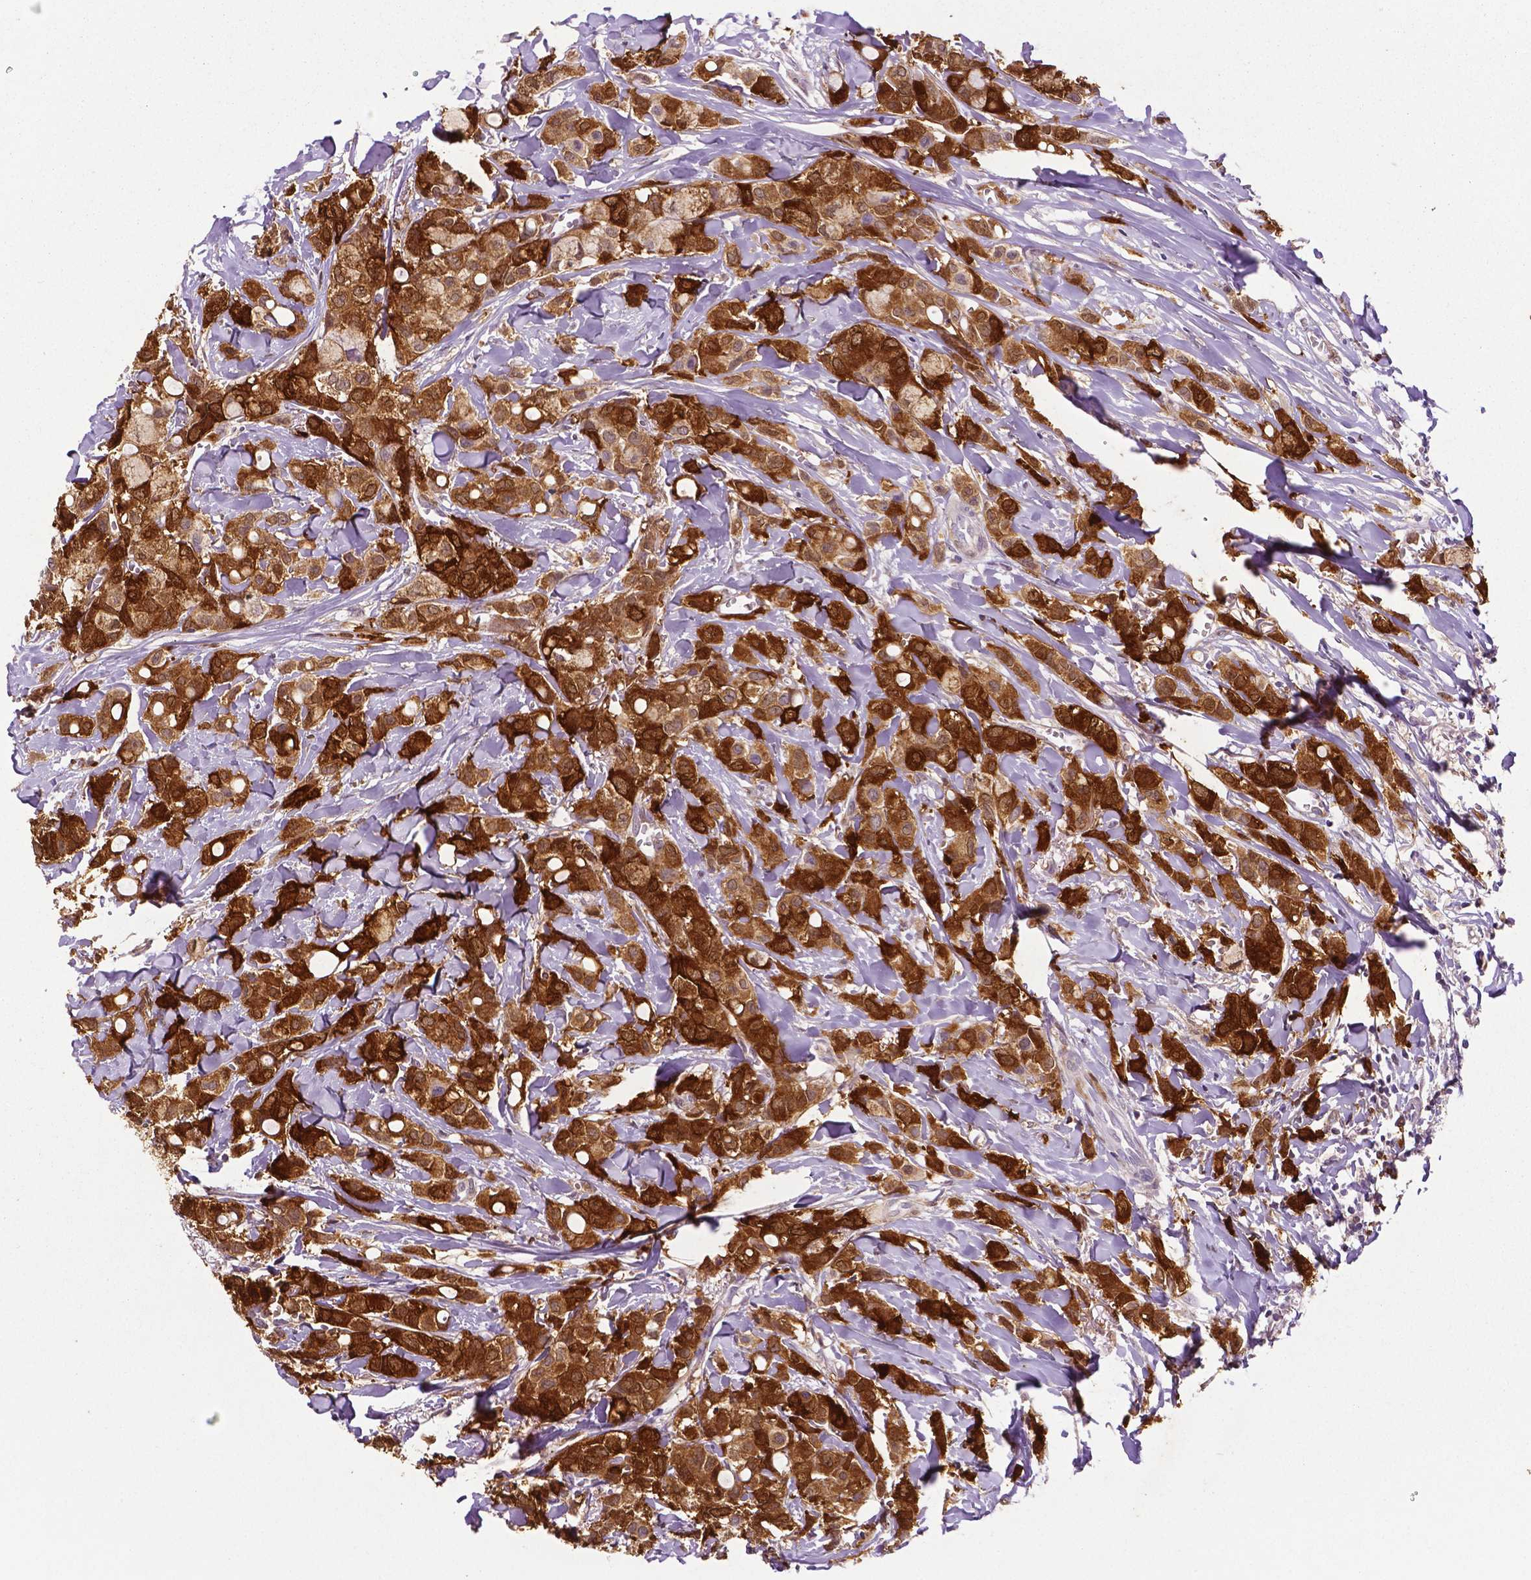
{"staining": {"intensity": "strong", "quantity": ">75%", "location": "cytoplasmic/membranous"}, "tissue": "breast cancer", "cell_type": "Tumor cells", "image_type": "cancer", "snomed": [{"axis": "morphology", "description": "Duct carcinoma"}, {"axis": "topography", "description": "Breast"}], "caption": "Immunohistochemical staining of human infiltrating ductal carcinoma (breast) displays strong cytoplasmic/membranous protein staining in about >75% of tumor cells.", "gene": "PHGDH", "patient": {"sex": "female", "age": 85}}